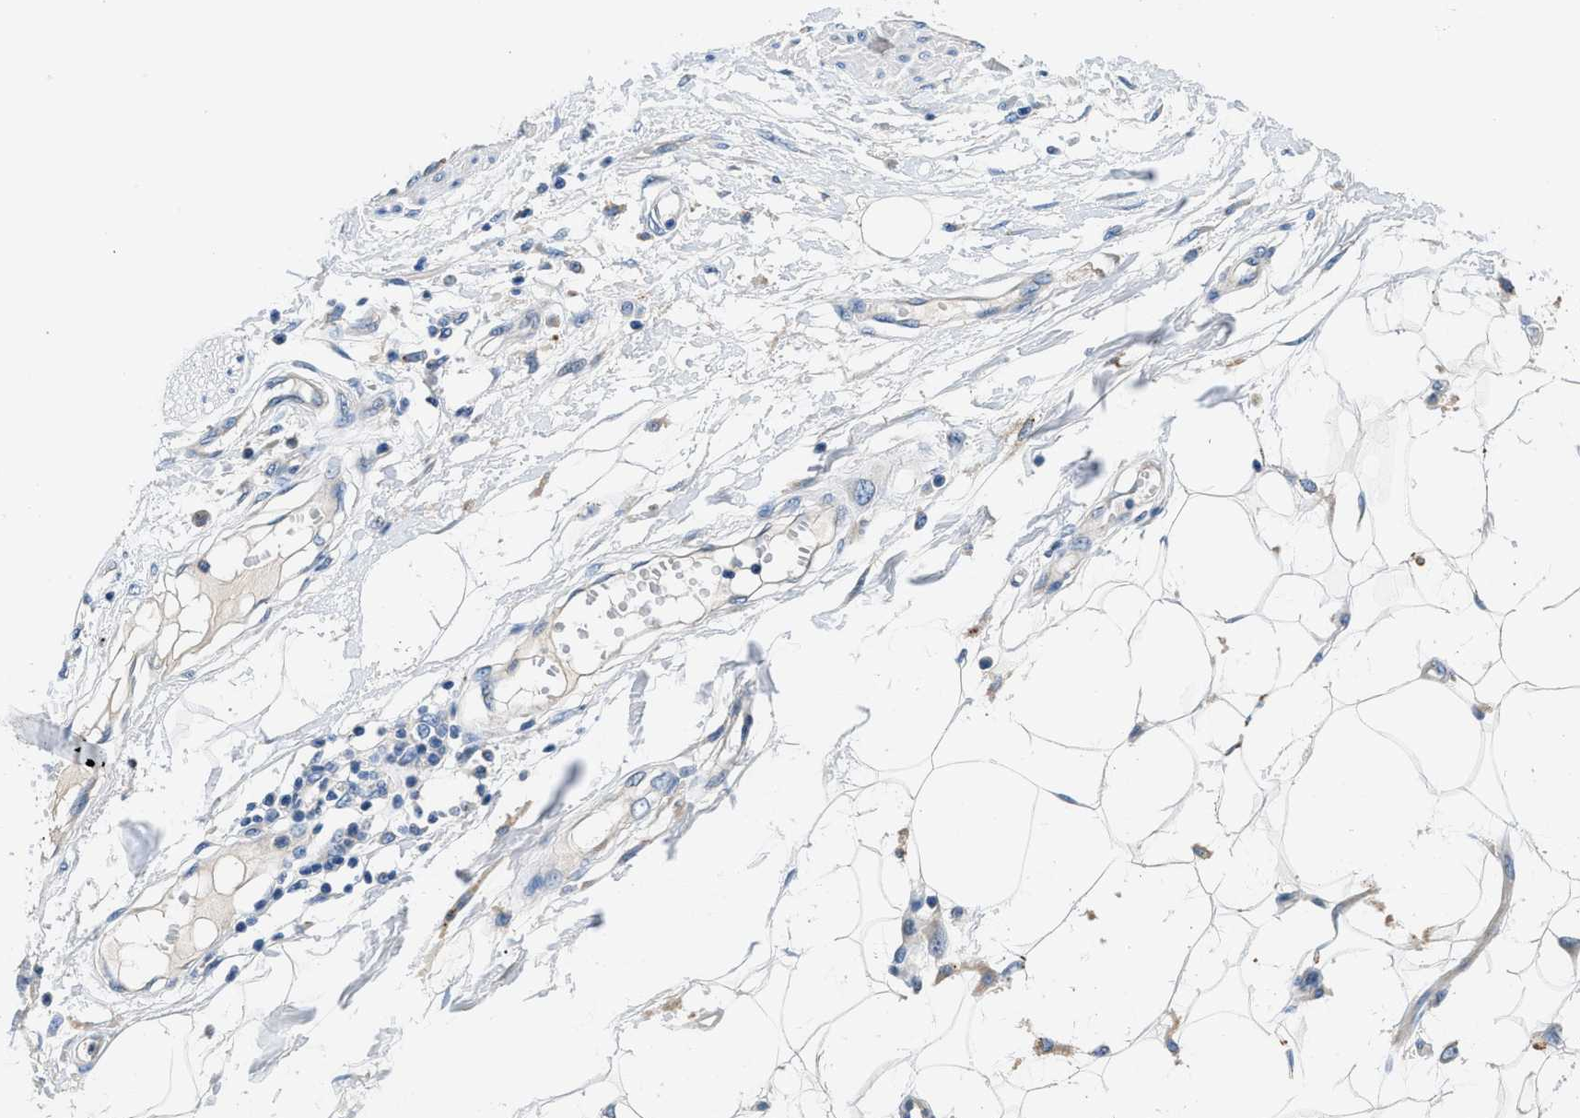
{"staining": {"intensity": "negative", "quantity": "none", "location": "none"}, "tissue": "adipose tissue", "cell_type": "Adipocytes", "image_type": "normal", "snomed": [{"axis": "morphology", "description": "Normal tissue, NOS"}, {"axis": "morphology", "description": "Squamous cell carcinoma, NOS"}, {"axis": "topography", "description": "Skin"}, {"axis": "topography", "description": "Peripheral nerve tissue"}], "caption": "This is a image of immunohistochemistry (IHC) staining of normal adipose tissue, which shows no expression in adipocytes.", "gene": "ADGRE3", "patient": {"sex": "male", "age": 83}}